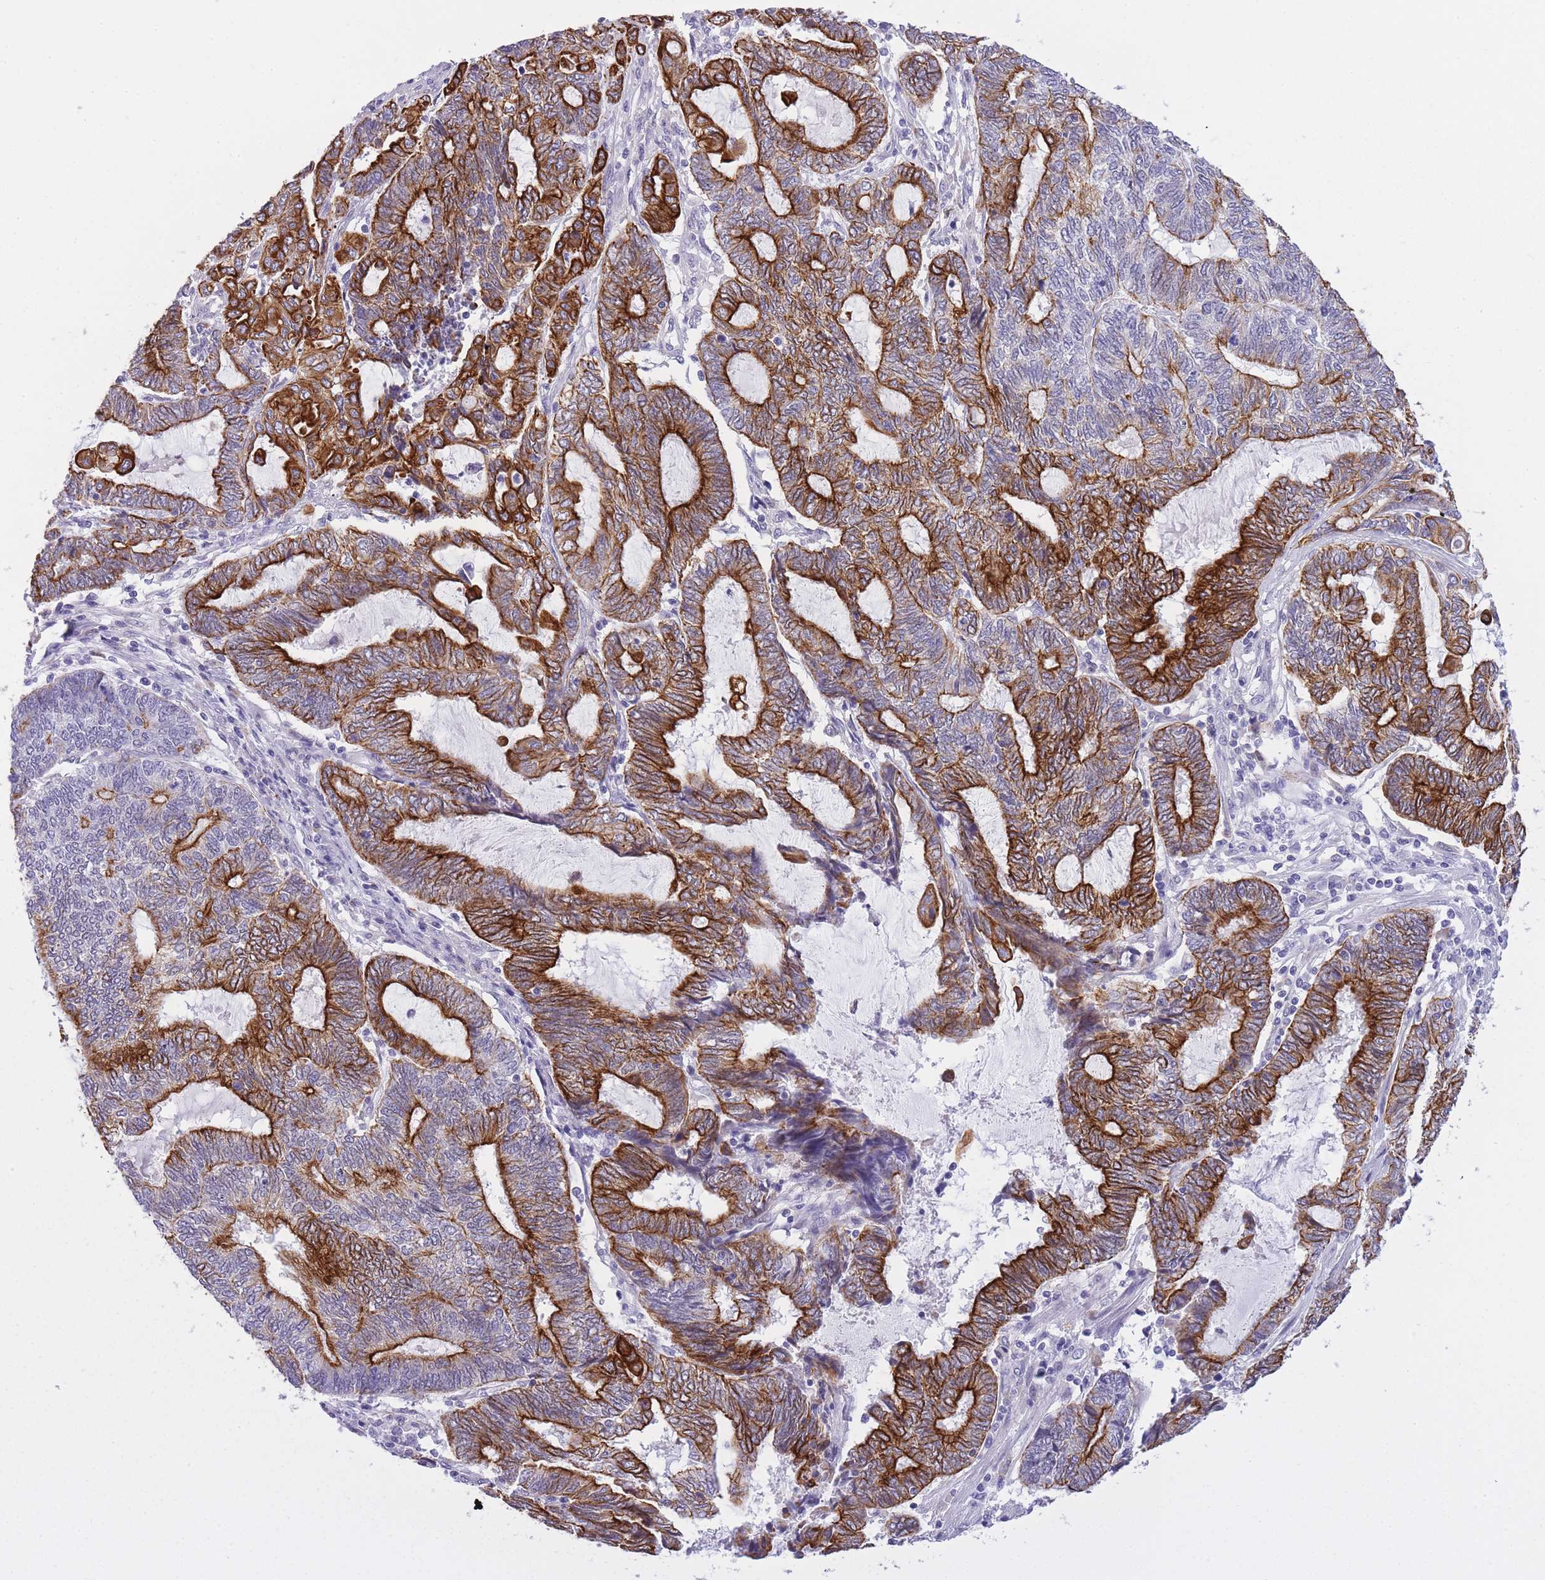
{"staining": {"intensity": "strong", "quantity": ">75%", "location": "cytoplasmic/membranous"}, "tissue": "endometrial cancer", "cell_type": "Tumor cells", "image_type": "cancer", "snomed": [{"axis": "morphology", "description": "Adenocarcinoma, NOS"}, {"axis": "topography", "description": "Uterus"}, {"axis": "topography", "description": "Endometrium"}], "caption": "A photomicrograph showing strong cytoplasmic/membranous staining in approximately >75% of tumor cells in endometrial cancer (adenocarcinoma), as visualized by brown immunohistochemical staining.", "gene": "RADX", "patient": {"sex": "female", "age": 70}}